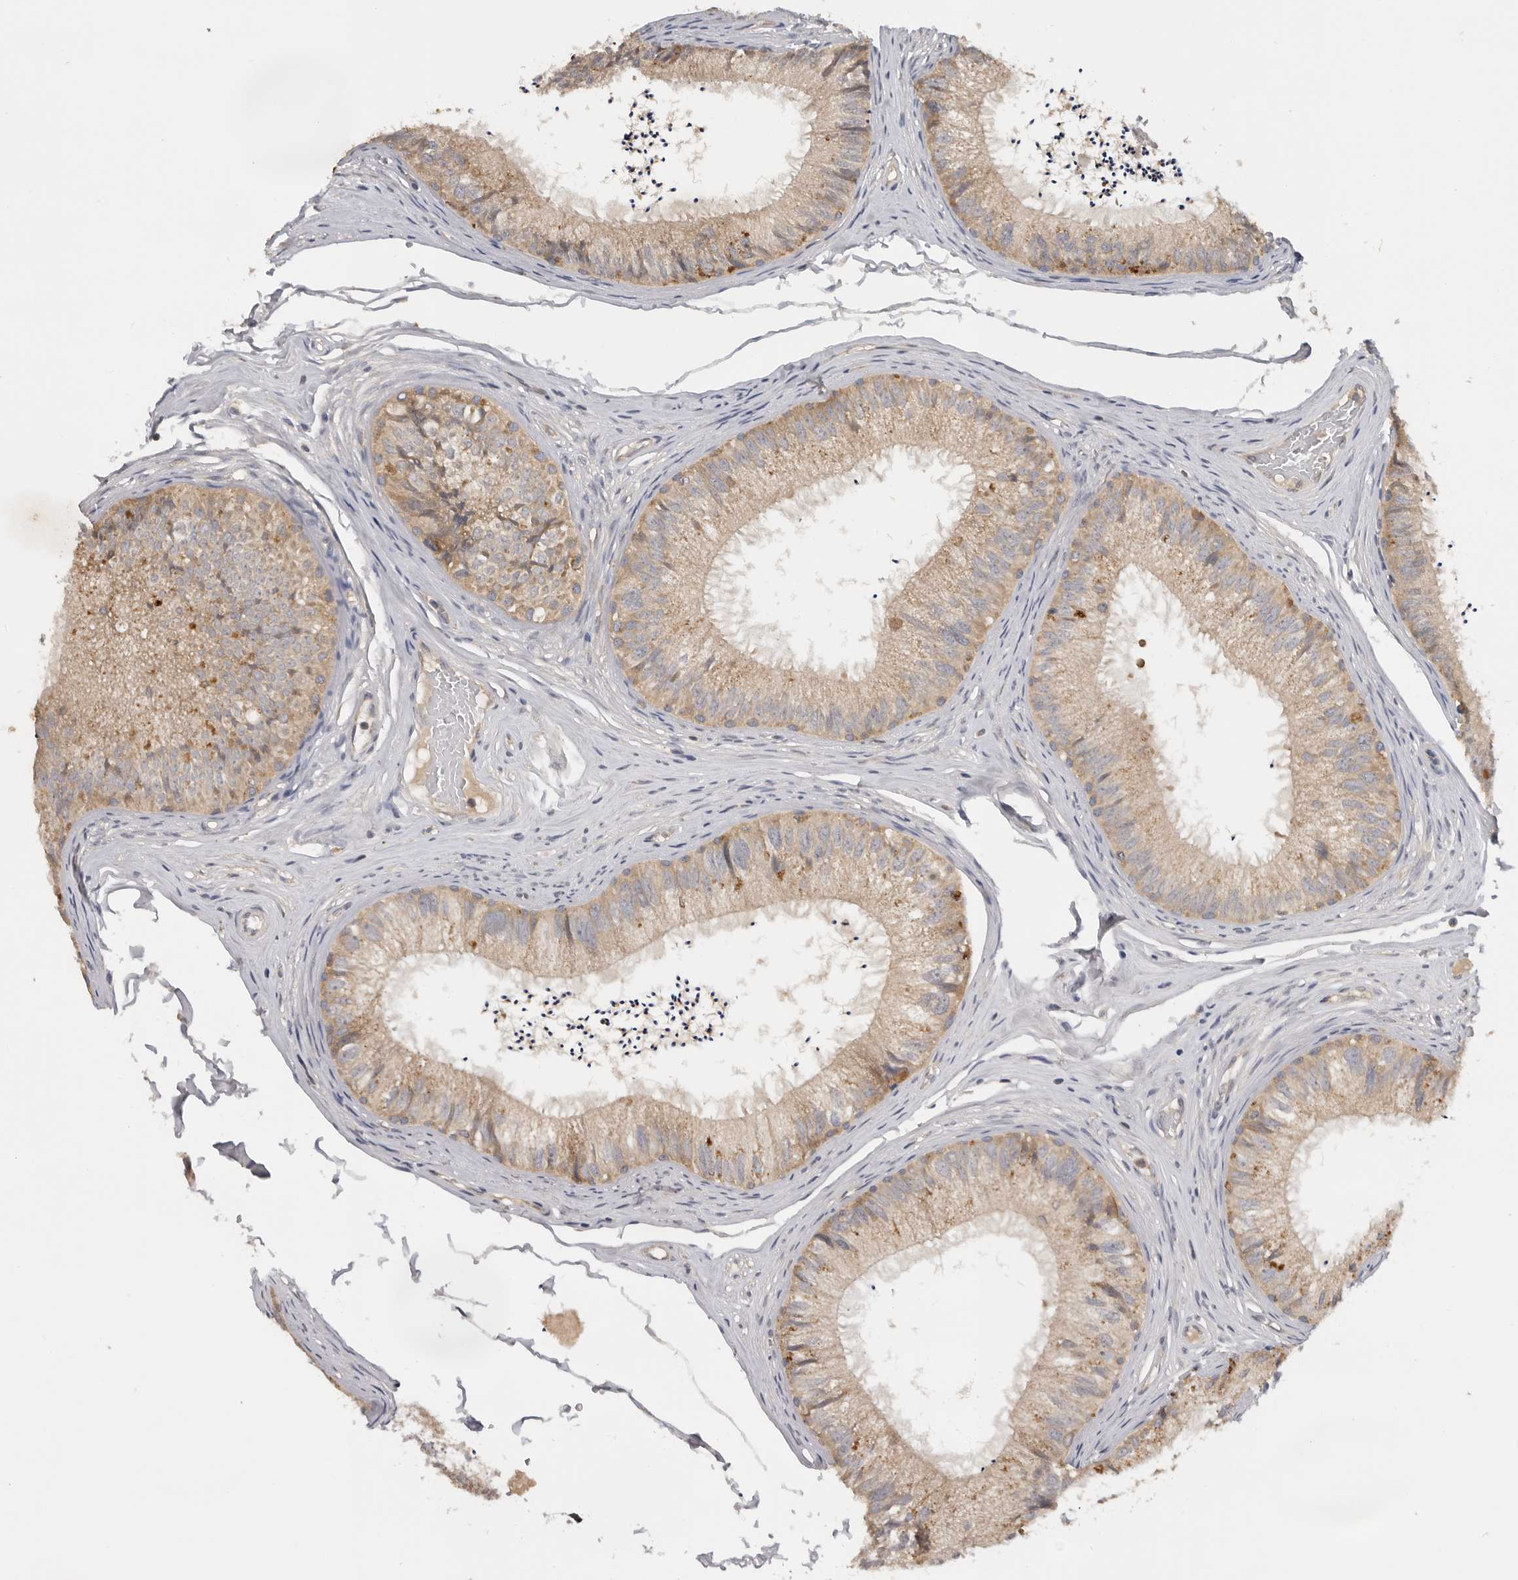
{"staining": {"intensity": "moderate", "quantity": ">75%", "location": "cytoplasmic/membranous"}, "tissue": "epididymis", "cell_type": "Glandular cells", "image_type": "normal", "snomed": [{"axis": "morphology", "description": "Normal tissue, NOS"}, {"axis": "topography", "description": "Epididymis"}], "caption": "Immunohistochemistry image of unremarkable epididymis: human epididymis stained using IHC demonstrates medium levels of moderate protein expression localized specifically in the cytoplasmic/membranous of glandular cells, appearing as a cytoplasmic/membranous brown color.", "gene": "PPP1R42", "patient": {"sex": "male", "age": 79}}